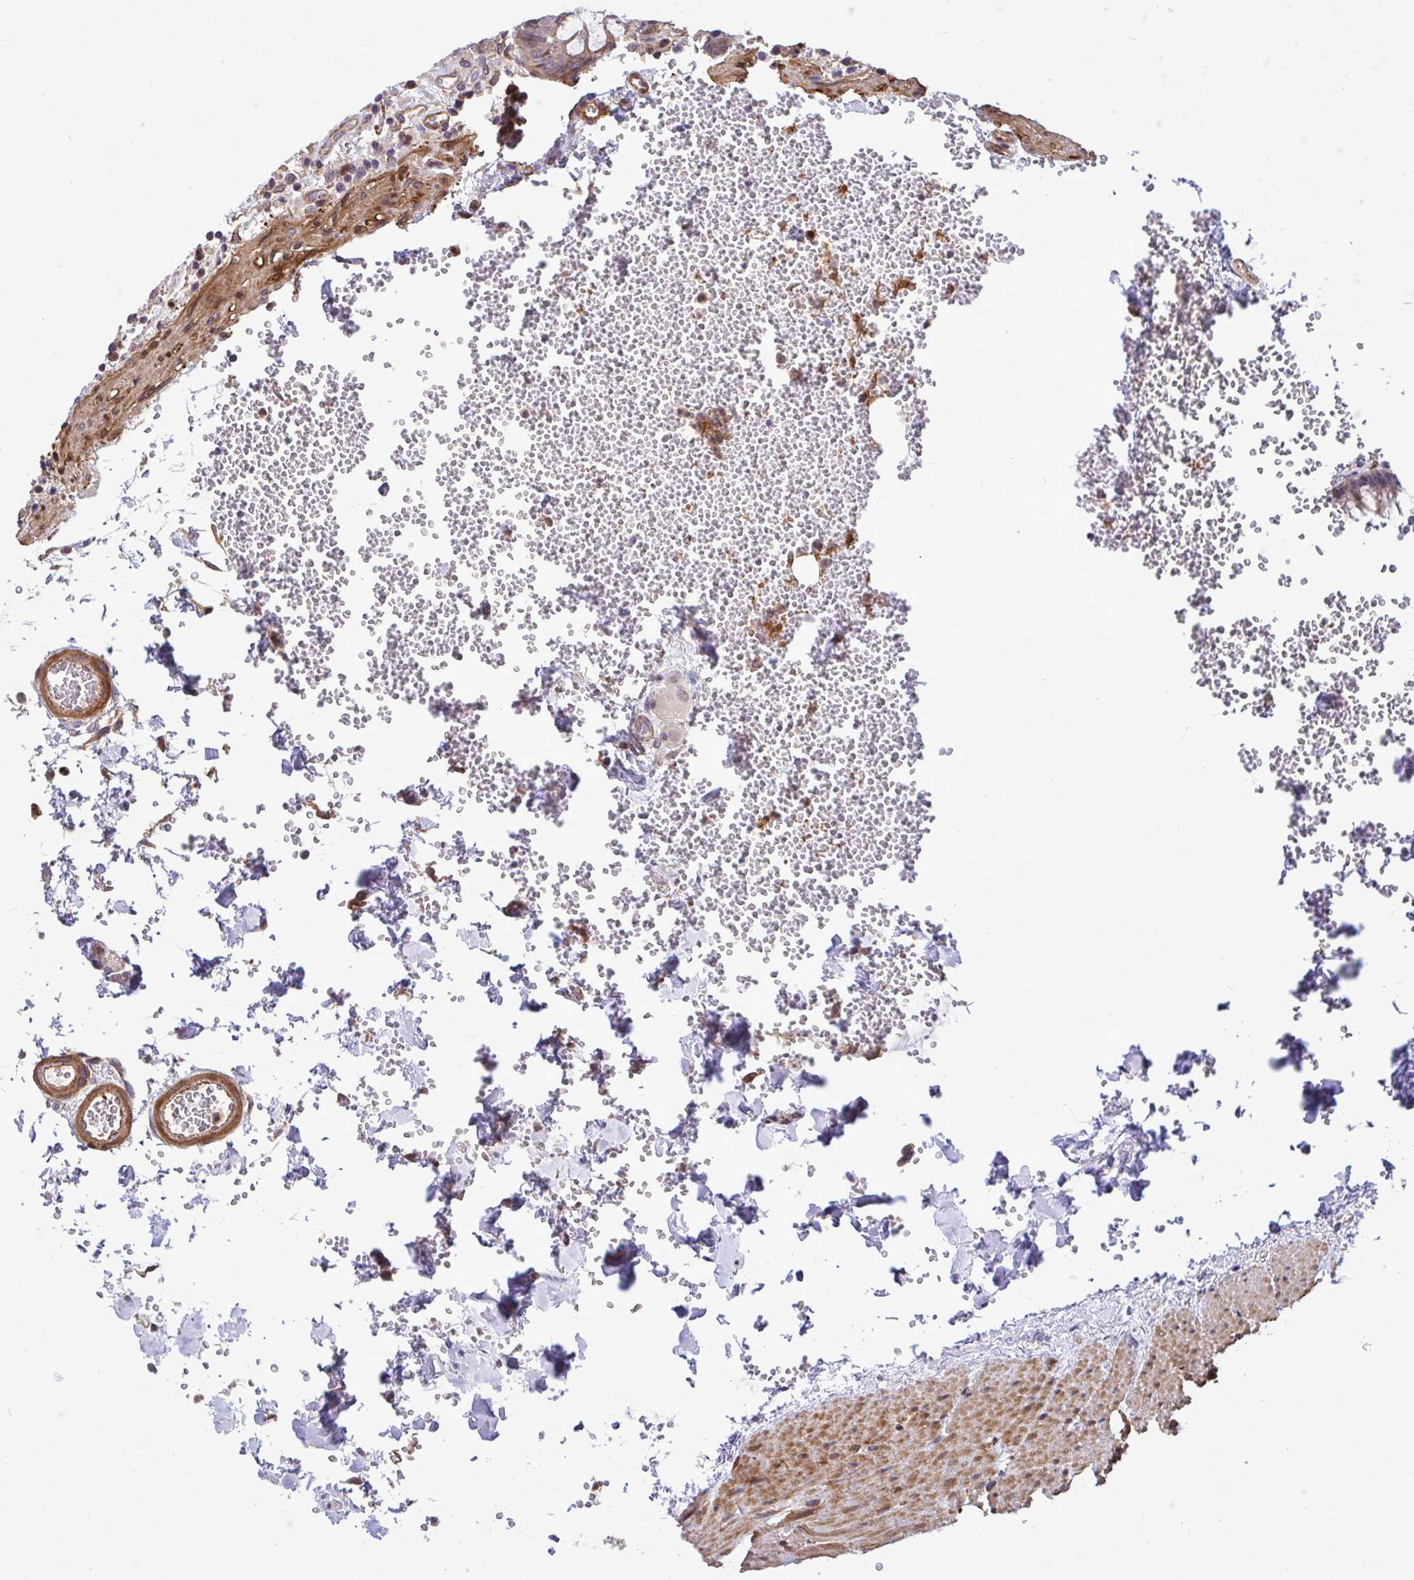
{"staining": {"intensity": "moderate", "quantity": ">75%", "location": "cytoplasmic/membranous"}, "tissue": "colon", "cell_type": "Endothelial cells", "image_type": "normal", "snomed": [{"axis": "morphology", "description": "Normal tissue, NOS"}, {"axis": "topography", "description": "Colon"}], "caption": "Colon was stained to show a protein in brown. There is medium levels of moderate cytoplasmic/membranous staining in about >75% of endothelial cells. (DAB (3,3'-diaminobenzidine) IHC with brightfield microscopy, high magnification).", "gene": "TRIP6", "patient": {"sex": "male", "age": 84}}